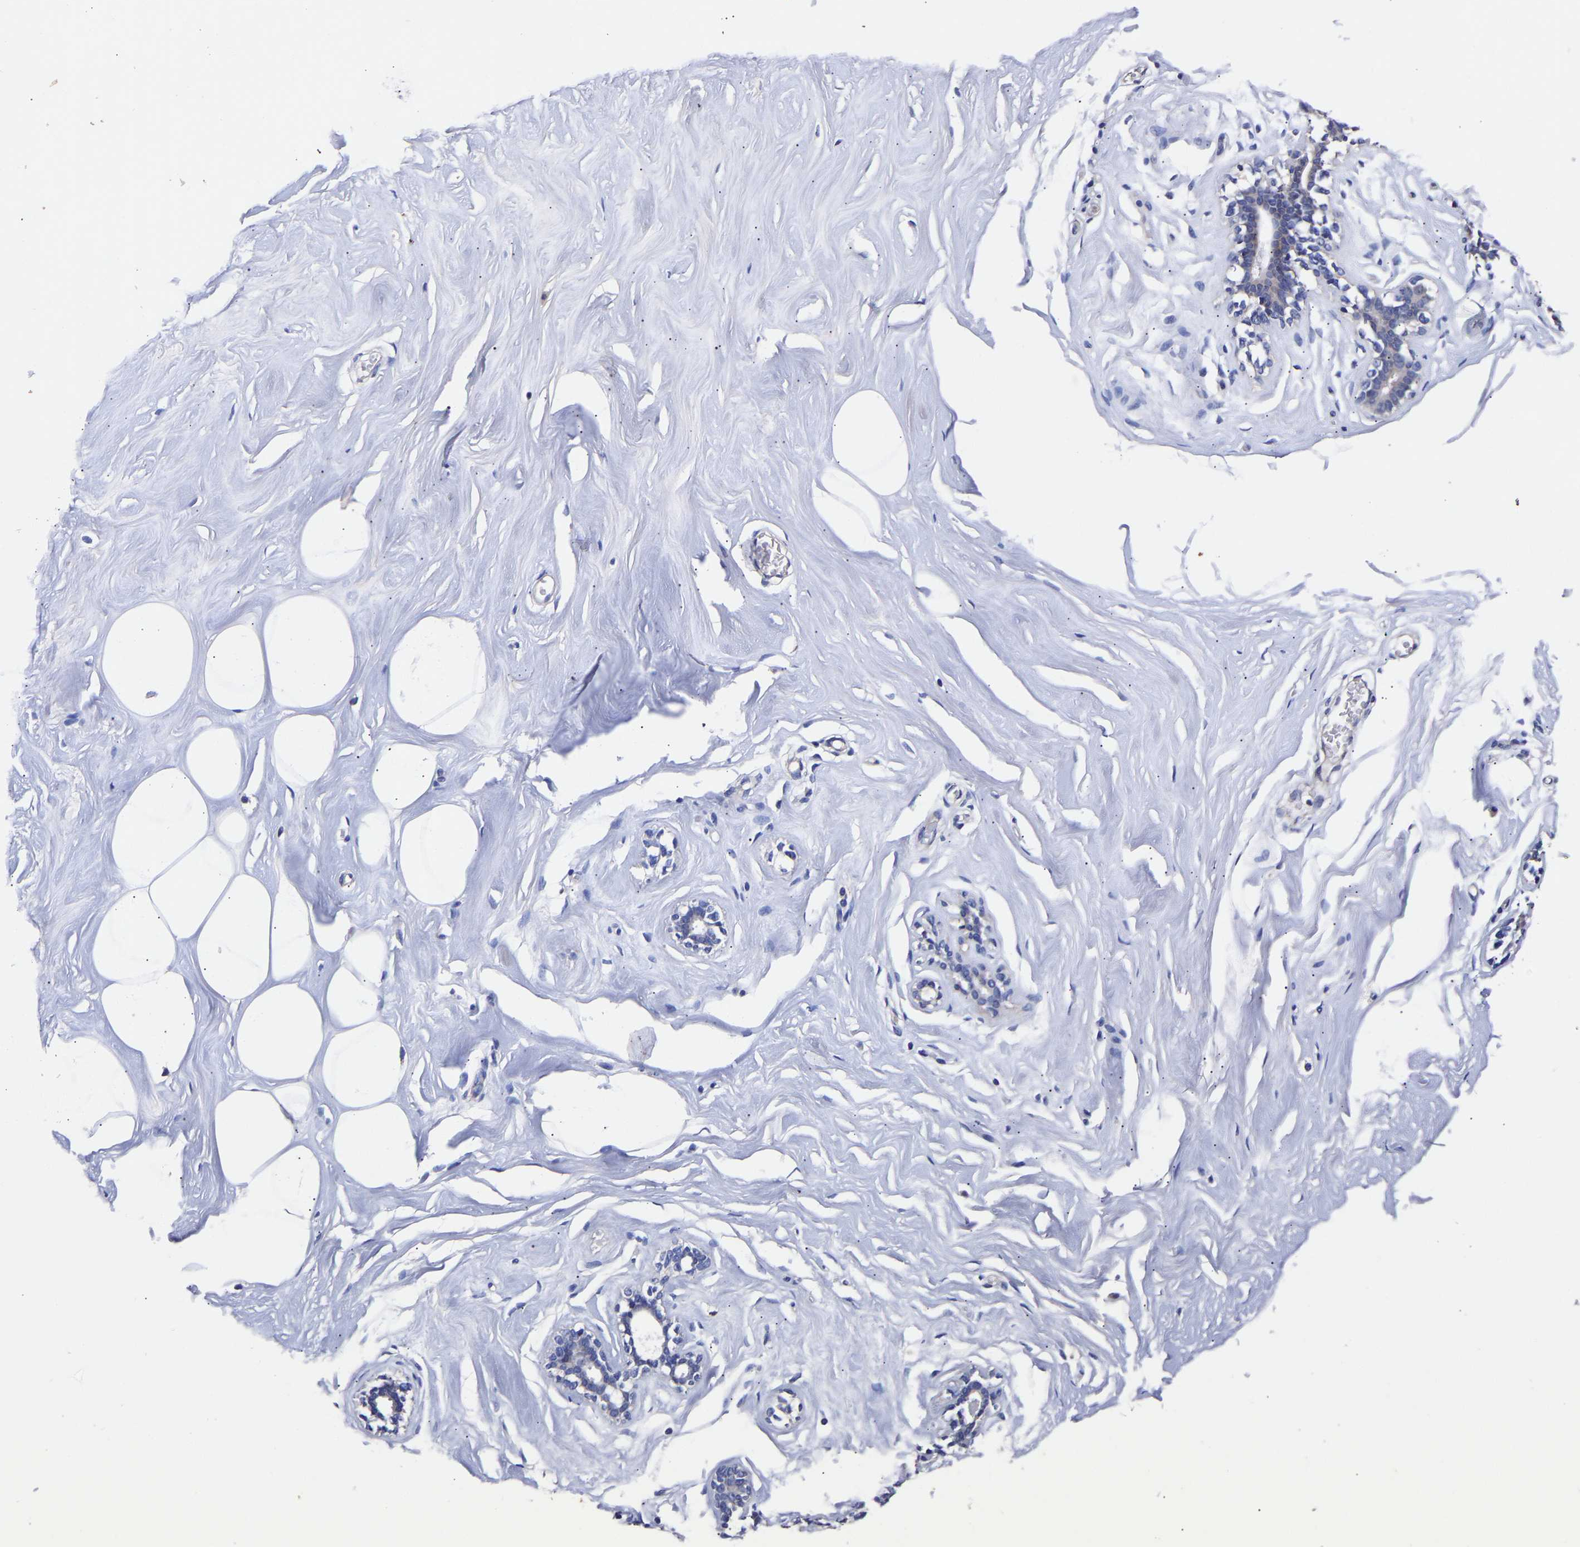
{"staining": {"intensity": "negative", "quantity": "none", "location": "none"}, "tissue": "adipose tissue", "cell_type": "Adipocytes", "image_type": "normal", "snomed": [{"axis": "morphology", "description": "Normal tissue, NOS"}, {"axis": "morphology", "description": "Fibrosis, NOS"}, {"axis": "topography", "description": "Breast"}, {"axis": "topography", "description": "Adipose tissue"}], "caption": "There is no significant positivity in adipocytes of adipose tissue. Brightfield microscopy of IHC stained with DAB (3,3'-diaminobenzidine) (brown) and hematoxylin (blue), captured at high magnification.", "gene": "SEM1", "patient": {"sex": "female", "age": 39}}